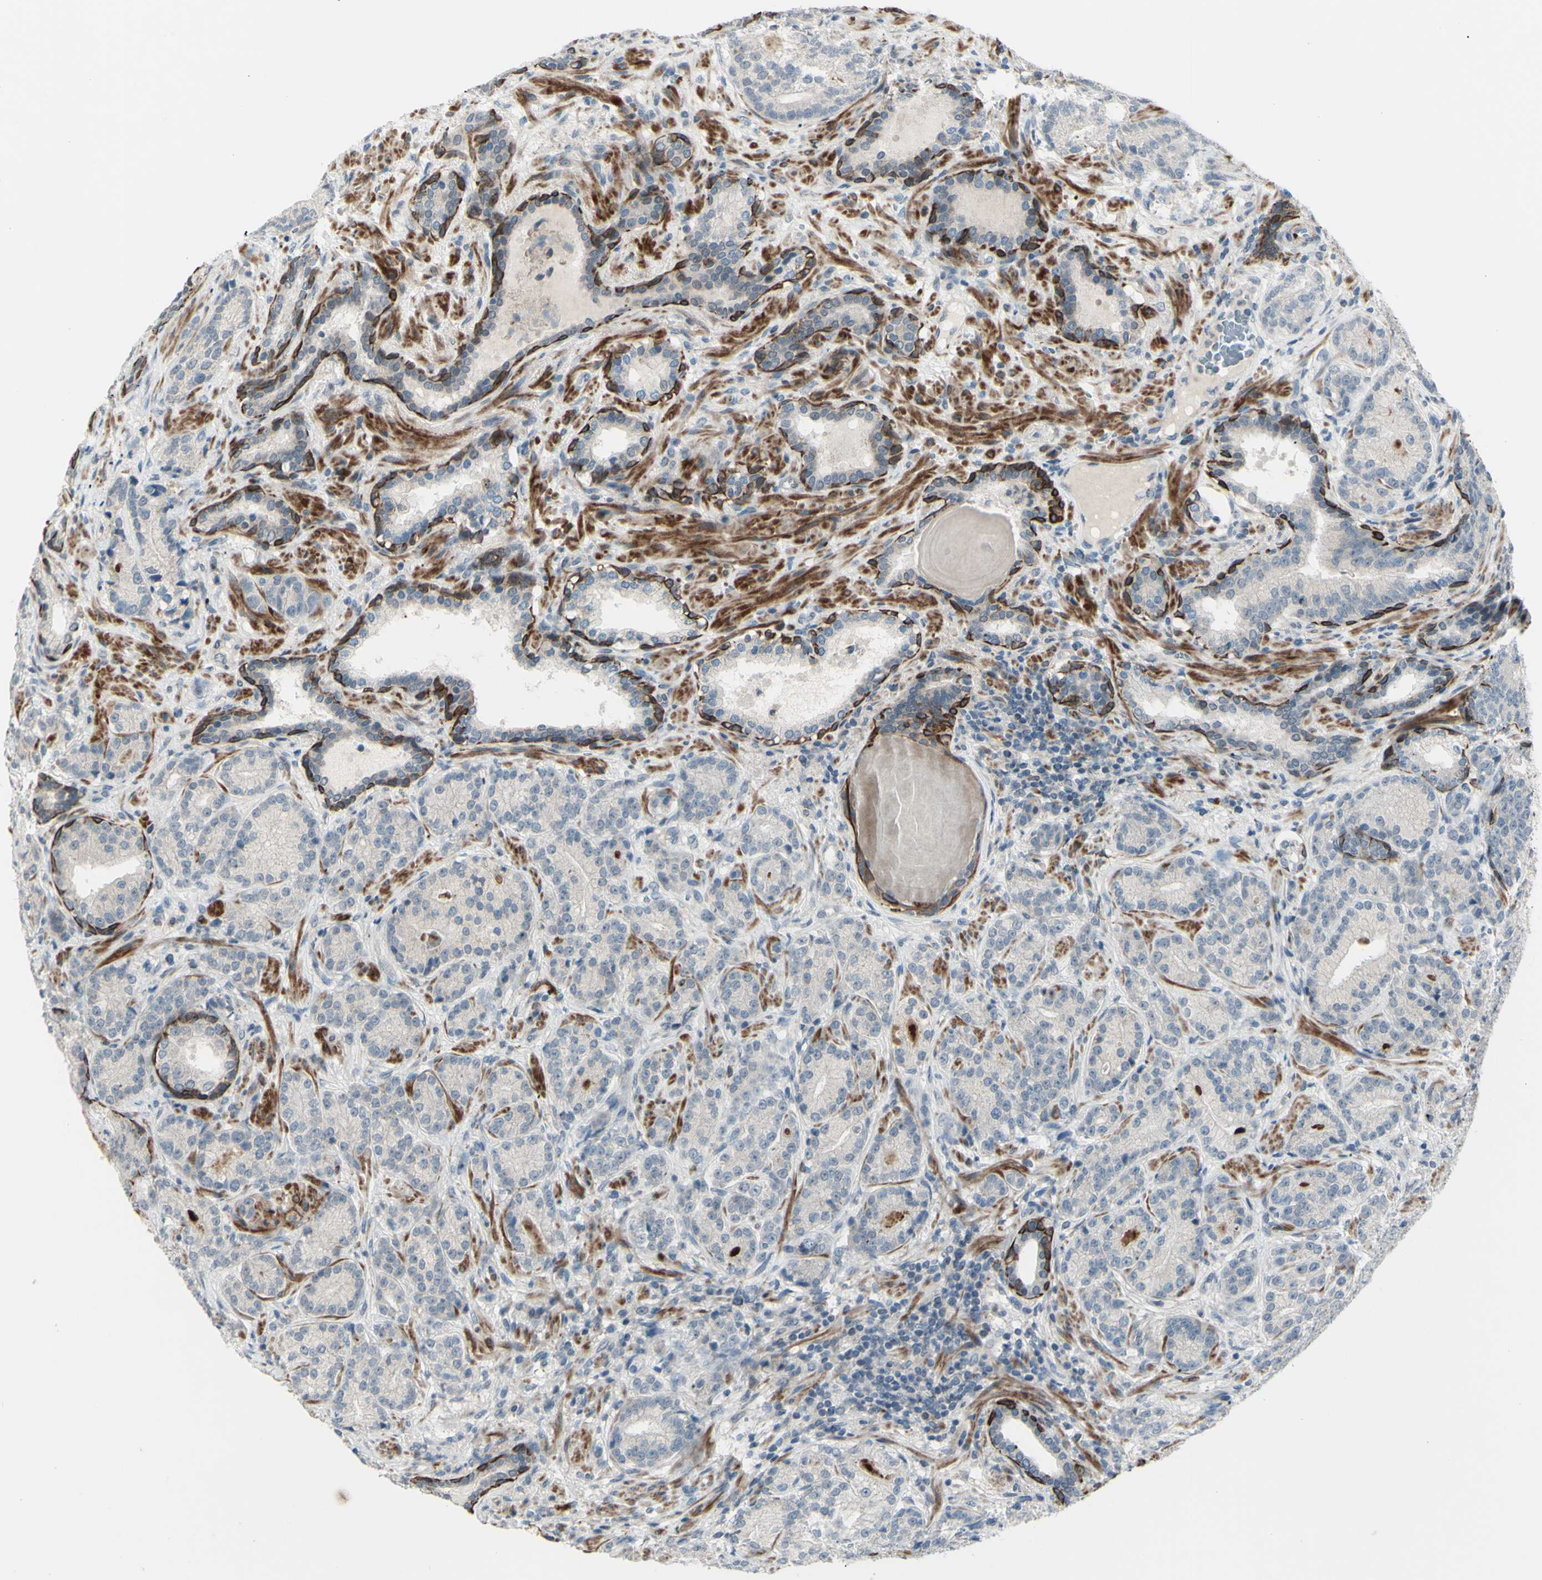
{"staining": {"intensity": "strong", "quantity": "<25%", "location": "cytoplasmic/membranous"}, "tissue": "prostate cancer", "cell_type": "Tumor cells", "image_type": "cancer", "snomed": [{"axis": "morphology", "description": "Adenocarcinoma, High grade"}, {"axis": "topography", "description": "Prostate"}], "caption": "The immunohistochemical stain highlights strong cytoplasmic/membranous expression in tumor cells of prostate cancer tissue.", "gene": "FGFR2", "patient": {"sex": "male", "age": 61}}